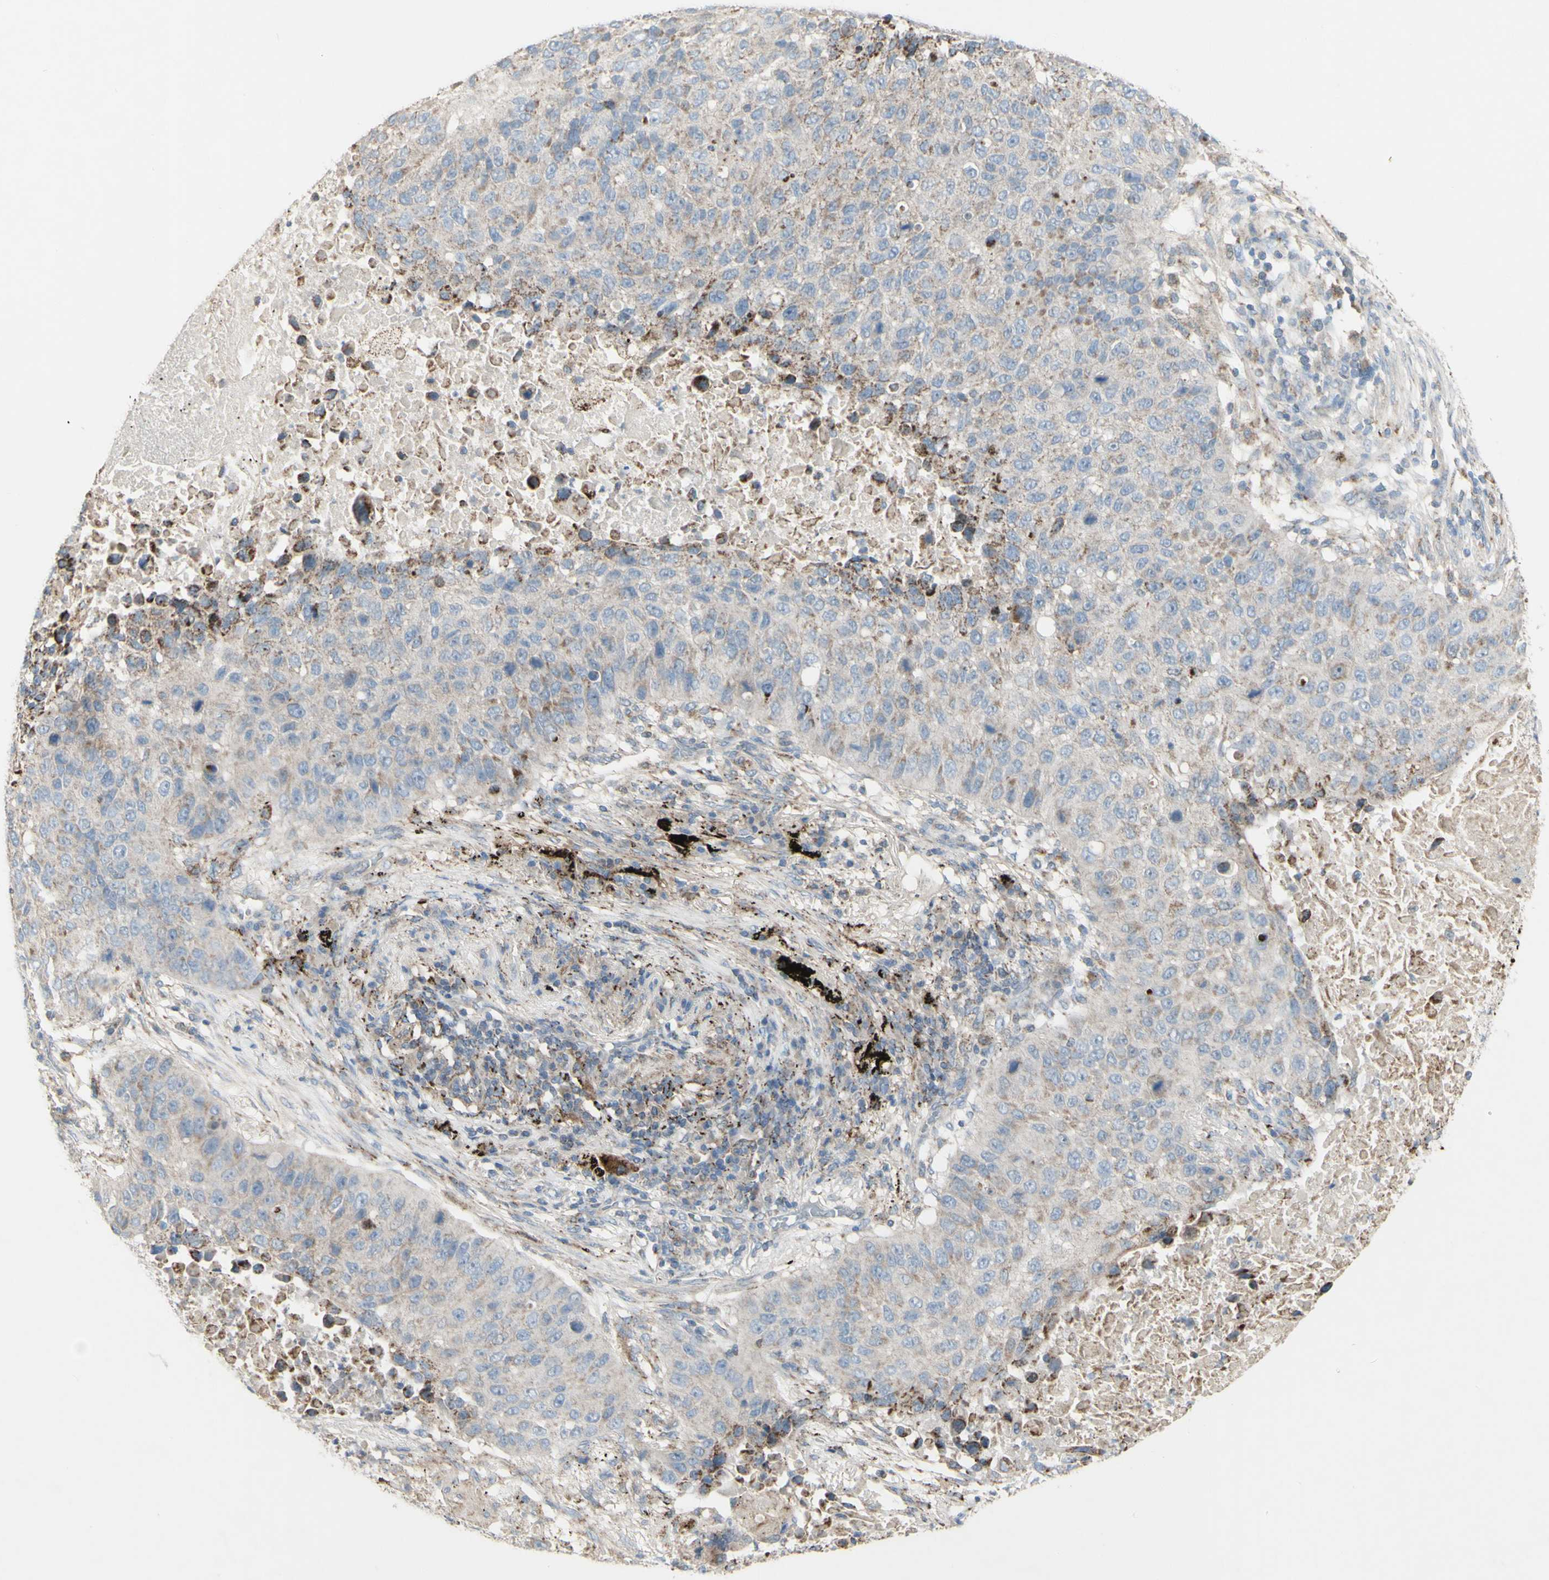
{"staining": {"intensity": "weak", "quantity": "<25%", "location": "cytoplasmic/membranous"}, "tissue": "lung cancer", "cell_type": "Tumor cells", "image_type": "cancer", "snomed": [{"axis": "morphology", "description": "Squamous cell carcinoma, NOS"}, {"axis": "topography", "description": "Lung"}], "caption": "The micrograph reveals no staining of tumor cells in squamous cell carcinoma (lung). (IHC, brightfield microscopy, high magnification).", "gene": "CNTNAP1", "patient": {"sex": "male", "age": 57}}